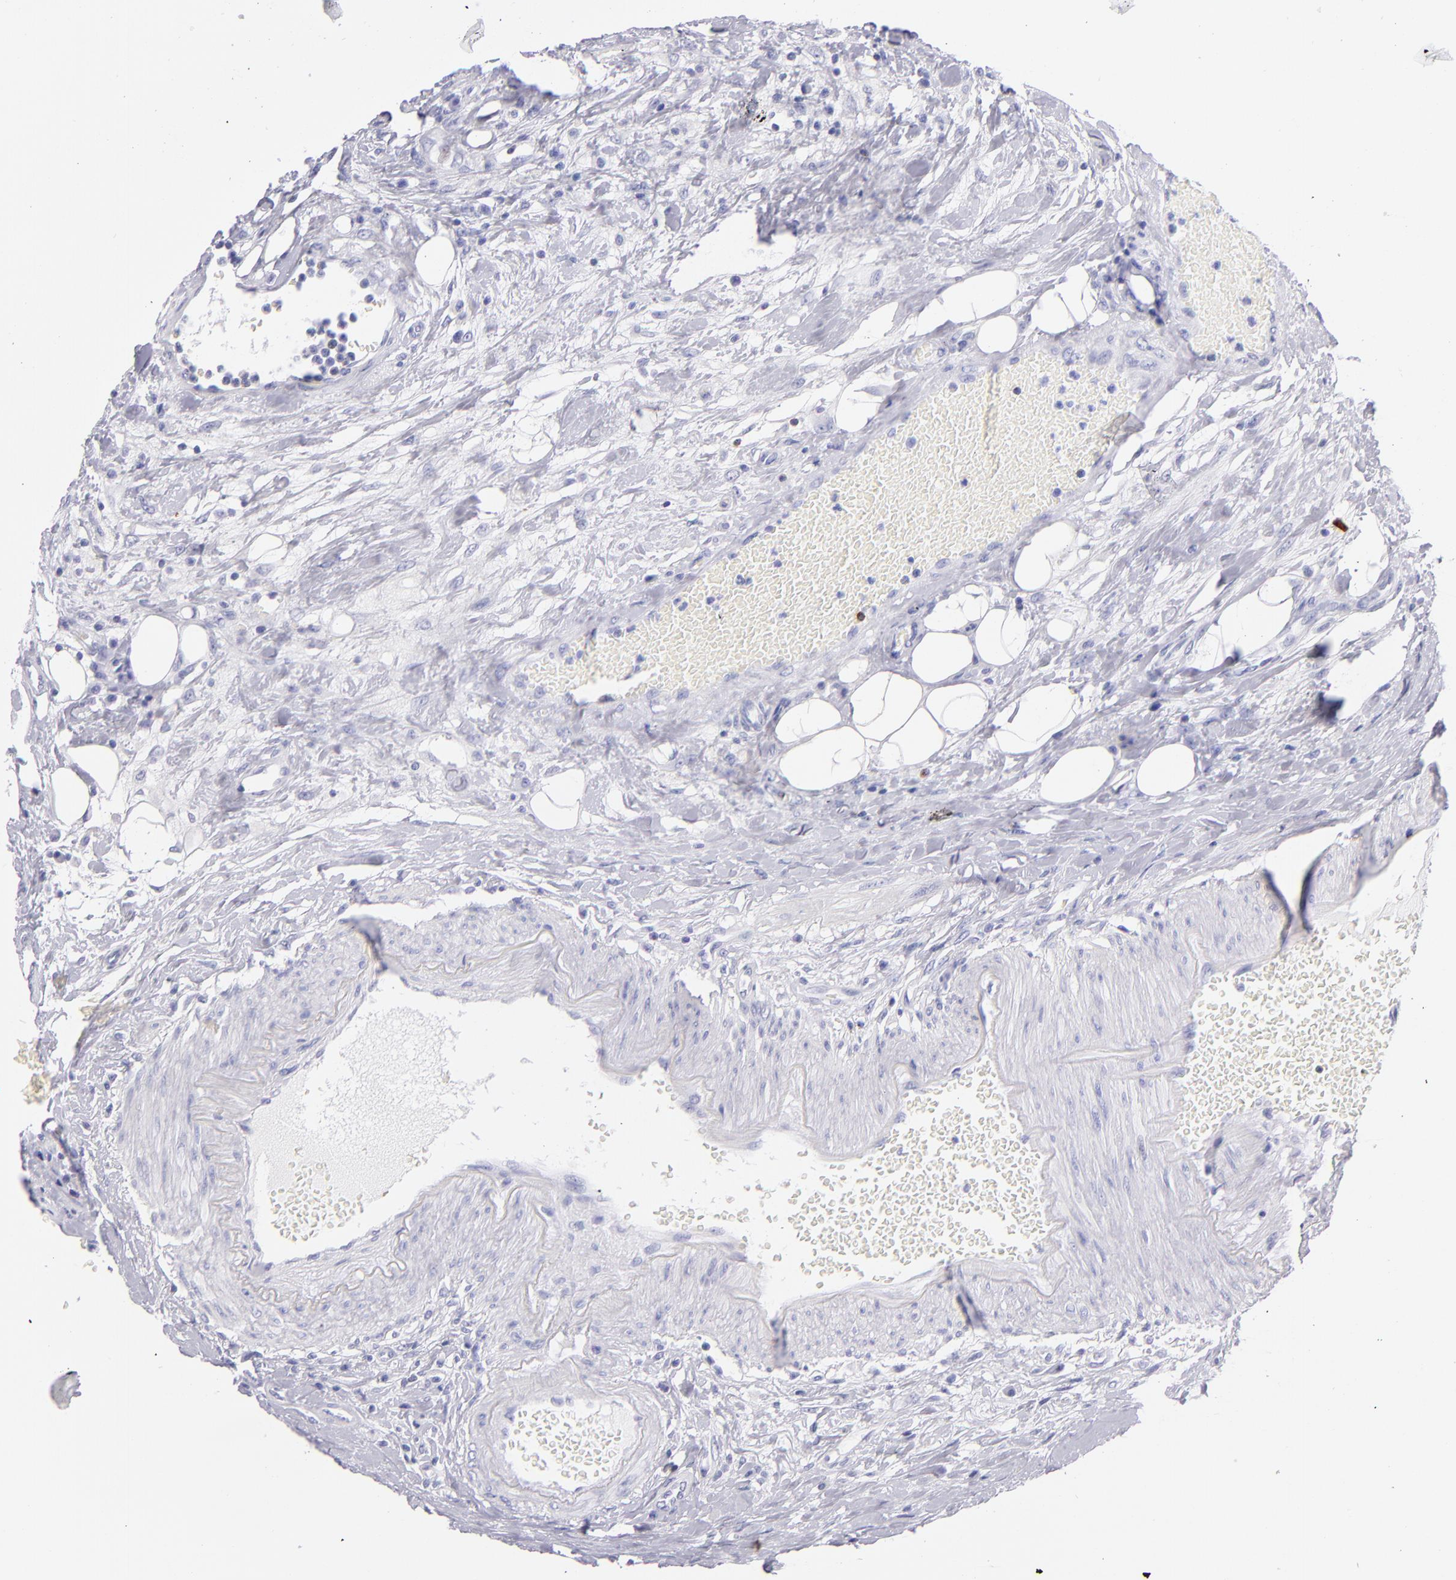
{"staining": {"intensity": "negative", "quantity": "none", "location": "none"}, "tissue": "colorectal cancer", "cell_type": "Tumor cells", "image_type": "cancer", "snomed": [{"axis": "morphology", "description": "Adenocarcinoma, NOS"}, {"axis": "topography", "description": "Colon"}], "caption": "High magnification brightfield microscopy of colorectal cancer (adenocarcinoma) stained with DAB (brown) and counterstained with hematoxylin (blue): tumor cells show no significant staining.", "gene": "PRF1", "patient": {"sex": "male", "age": 54}}